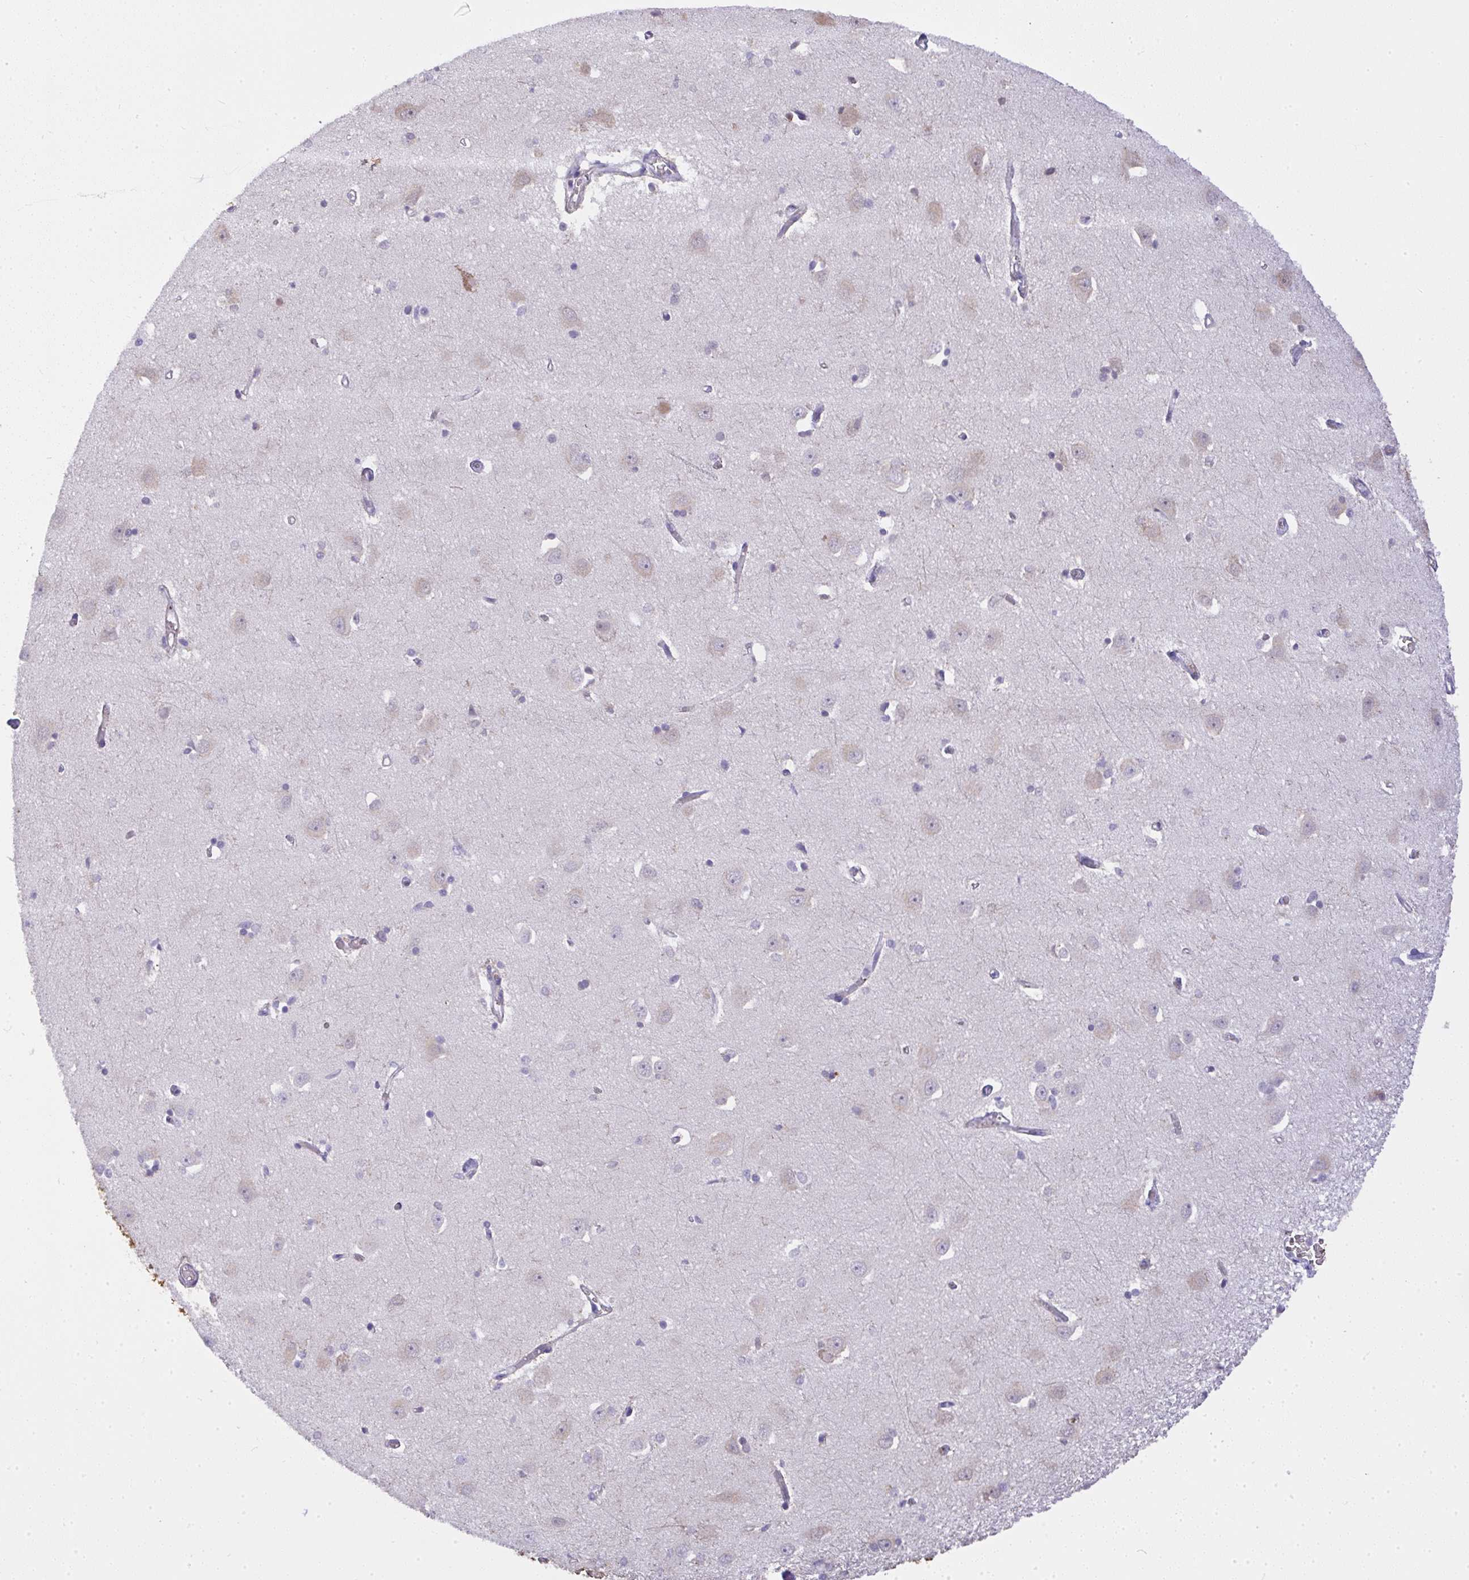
{"staining": {"intensity": "negative", "quantity": "none", "location": "none"}, "tissue": "caudate", "cell_type": "Glial cells", "image_type": "normal", "snomed": [{"axis": "morphology", "description": "Normal tissue, NOS"}, {"axis": "topography", "description": "Lateral ventricle wall"}, {"axis": "topography", "description": "Hippocampus"}], "caption": "Immunohistochemical staining of benign caudate displays no significant expression in glial cells. (Immunohistochemistry, brightfield microscopy, high magnification).", "gene": "SMYD5", "patient": {"sex": "female", "age": 63}}